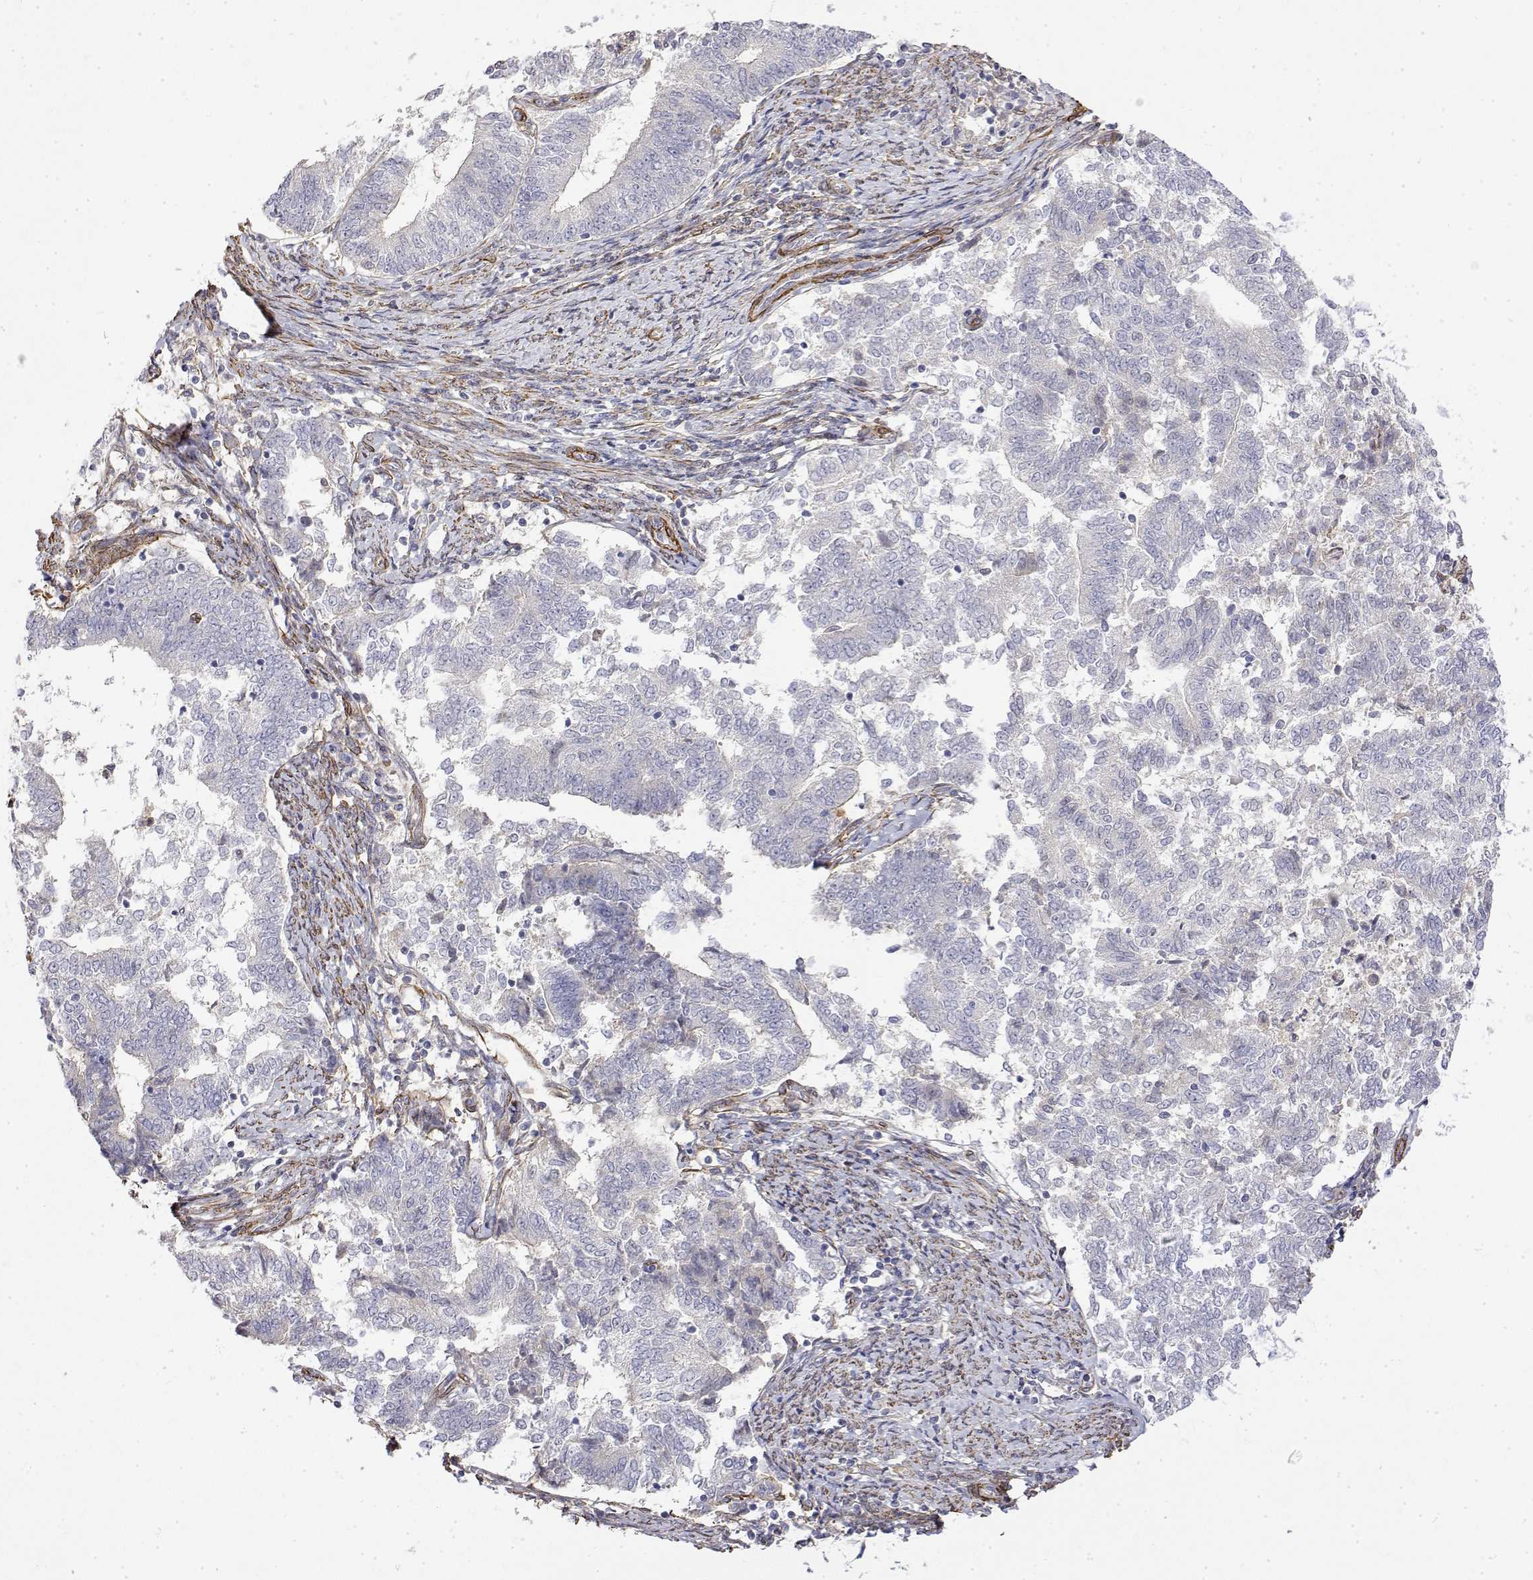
{"staining": {"intensity": "negative", "quantity": "none", "location": "none"}, "tissue": "endometrial cancer", "cell_type": "Tumor cells", "image_type": "cancer", "snomed": [{"axis": "morphology", "description": "Adenocarcinoma, NOS"}, {"axis": "topography", "description": "Endometrium"}], "caption": "High magnification brightfield microscopy of endometrial adenocarcinoma stained with DAB (brown) and counterstained with hematoxylin (blue): tumor cells show no significant positivity.", "gene": "SOWAHD", "patient": {"sex": "female", "age": 65}}